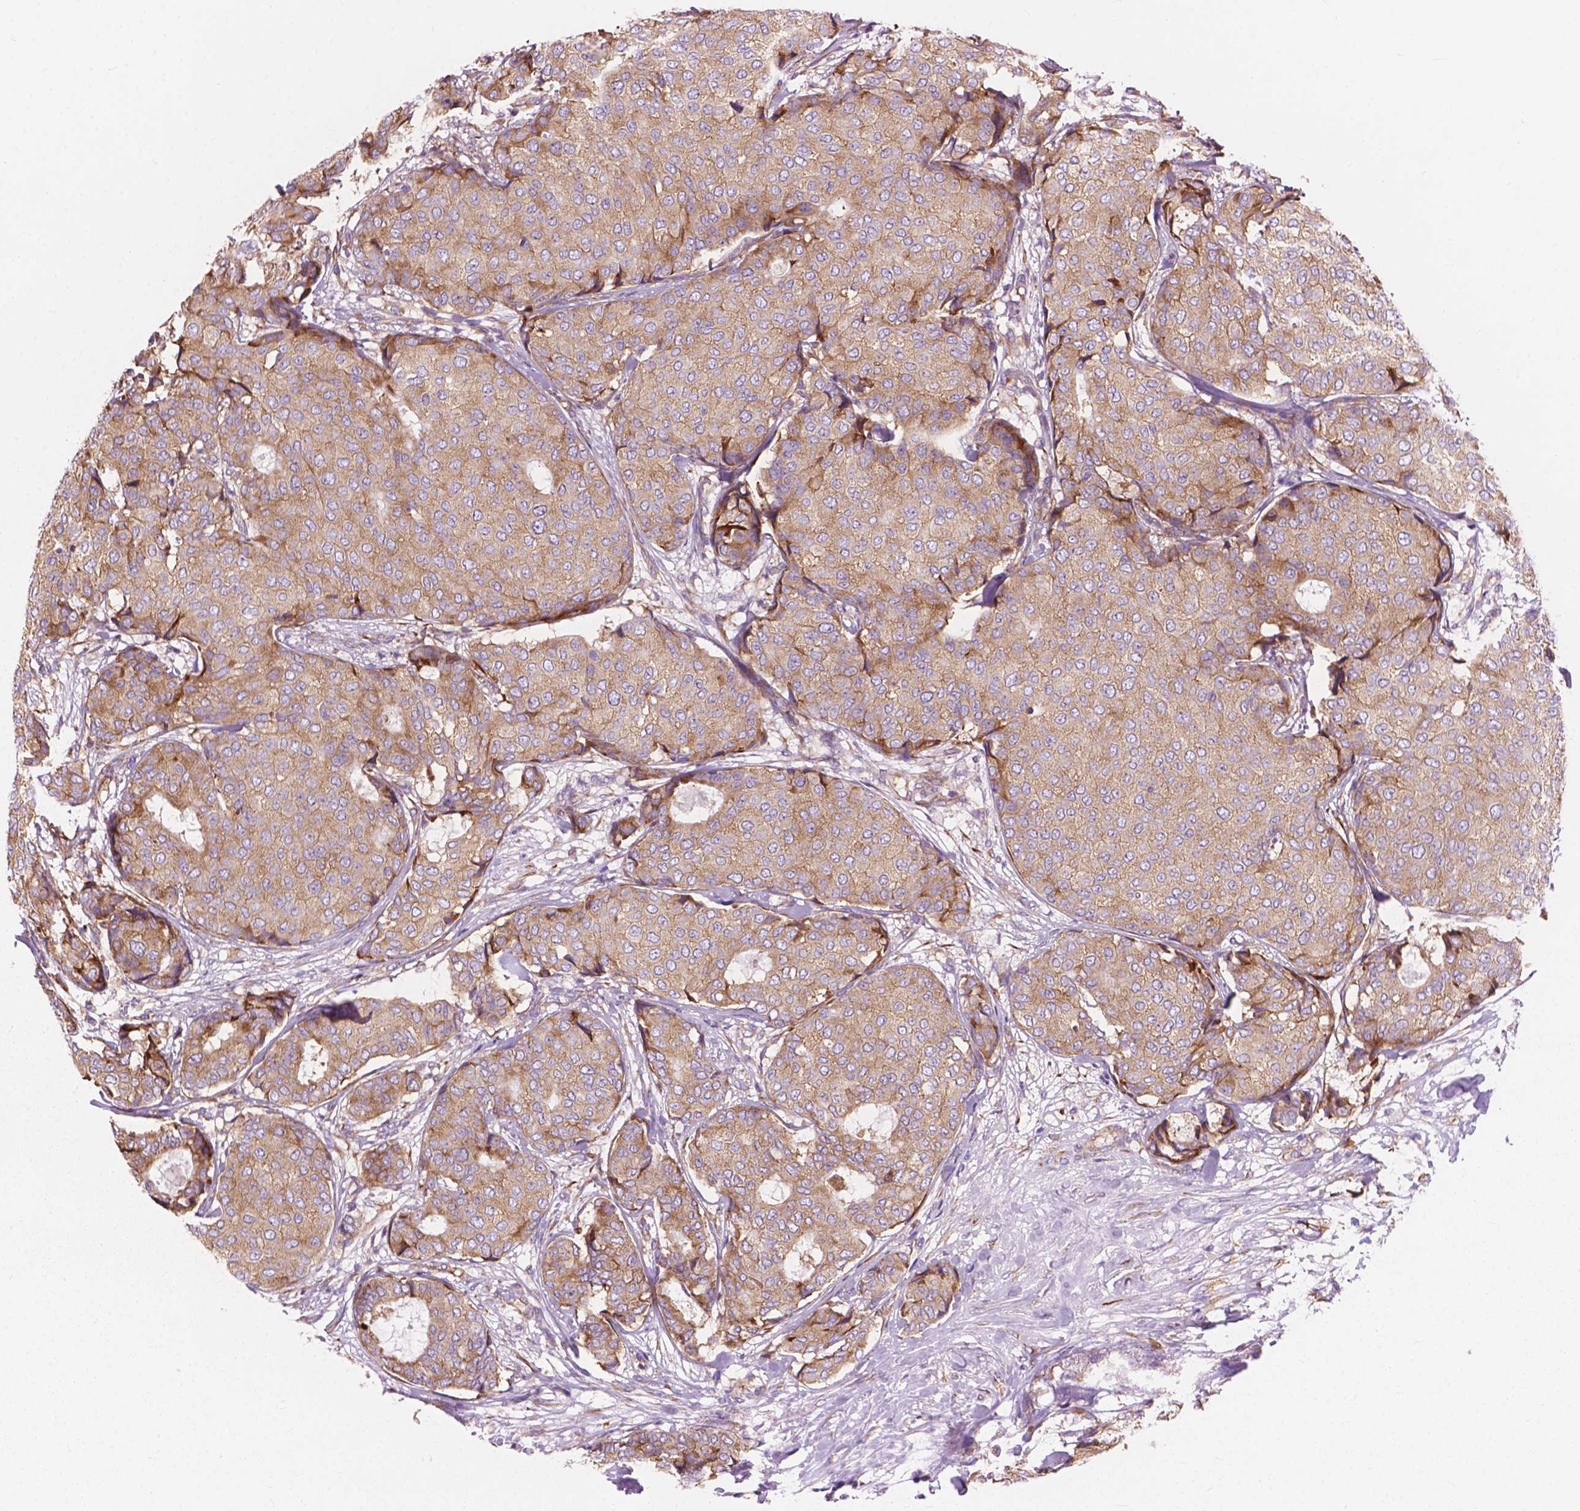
{"staining": {"intensity": "weak", "quantity": ">75%", "location": "cytoplasmic/membranous"}, "tissue": "breast cancer", "cell_type": "Tumor cells", "image_type": "cancer", "snomed": [{"axis": "morphology", "description": "Duct carcinoma"}, {"axis": "topography", "description": "Breast"}], "caption": "Immunohistochemistry (IHC) of human breast cancer reveals low levels of weak cytoplasmic/membranous positivity in about >75% of tumor cells.", "gene": "RPL37A", "patient": {"sex": "female", "age": 75}}